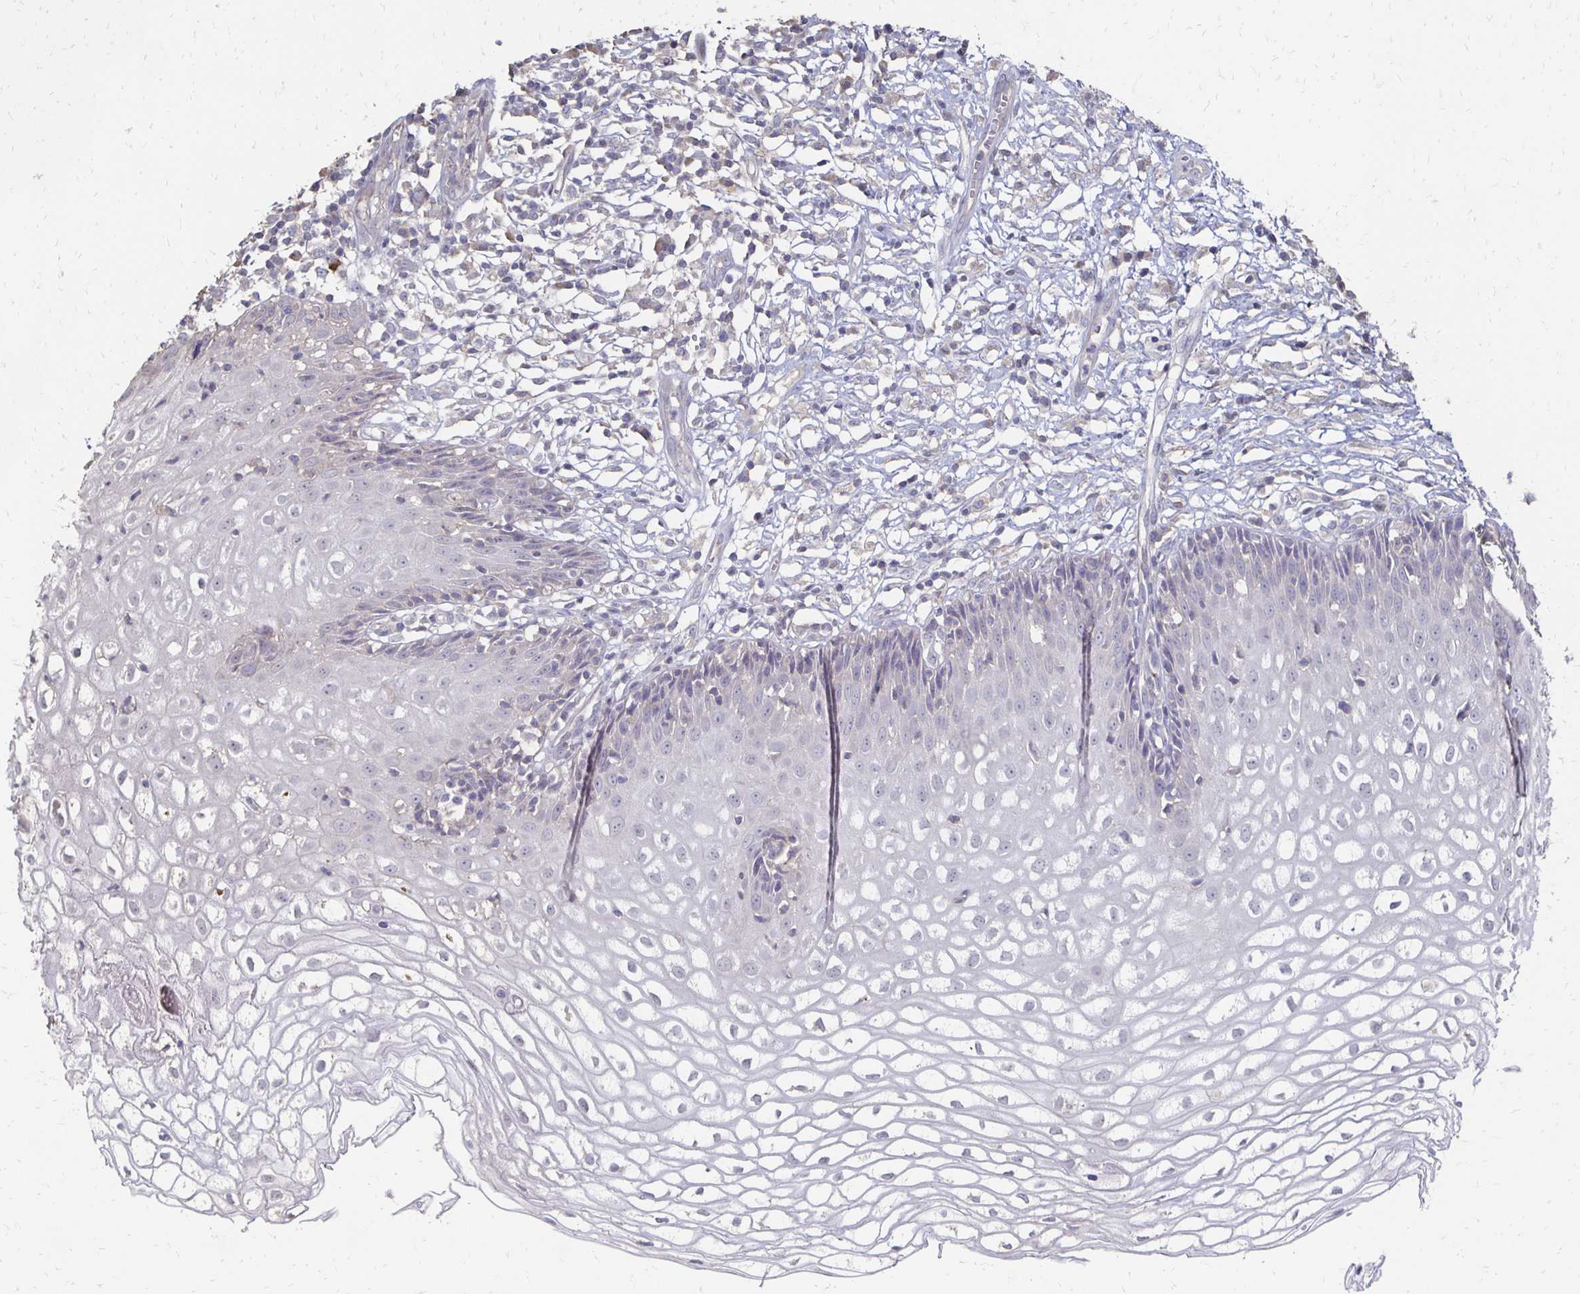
{"staining": {"intensity": "negative", "quantity": "none", "location": "none"}, "tissue": "cervix", "cell_type": "Glandular cells", "image_type": "normal", "snomed": [{"axis": "morphology", "description": "Normal tissue, NOS"}, {"axis": "topography", "description": "Cervix"}], "caption": "An immunohistochemistry histopathology image of normal cervix is shown. There is no staining in glandular cells of cervix.", "gene": "ZNF727", "patient": {"sex": "female", "age": 36}}